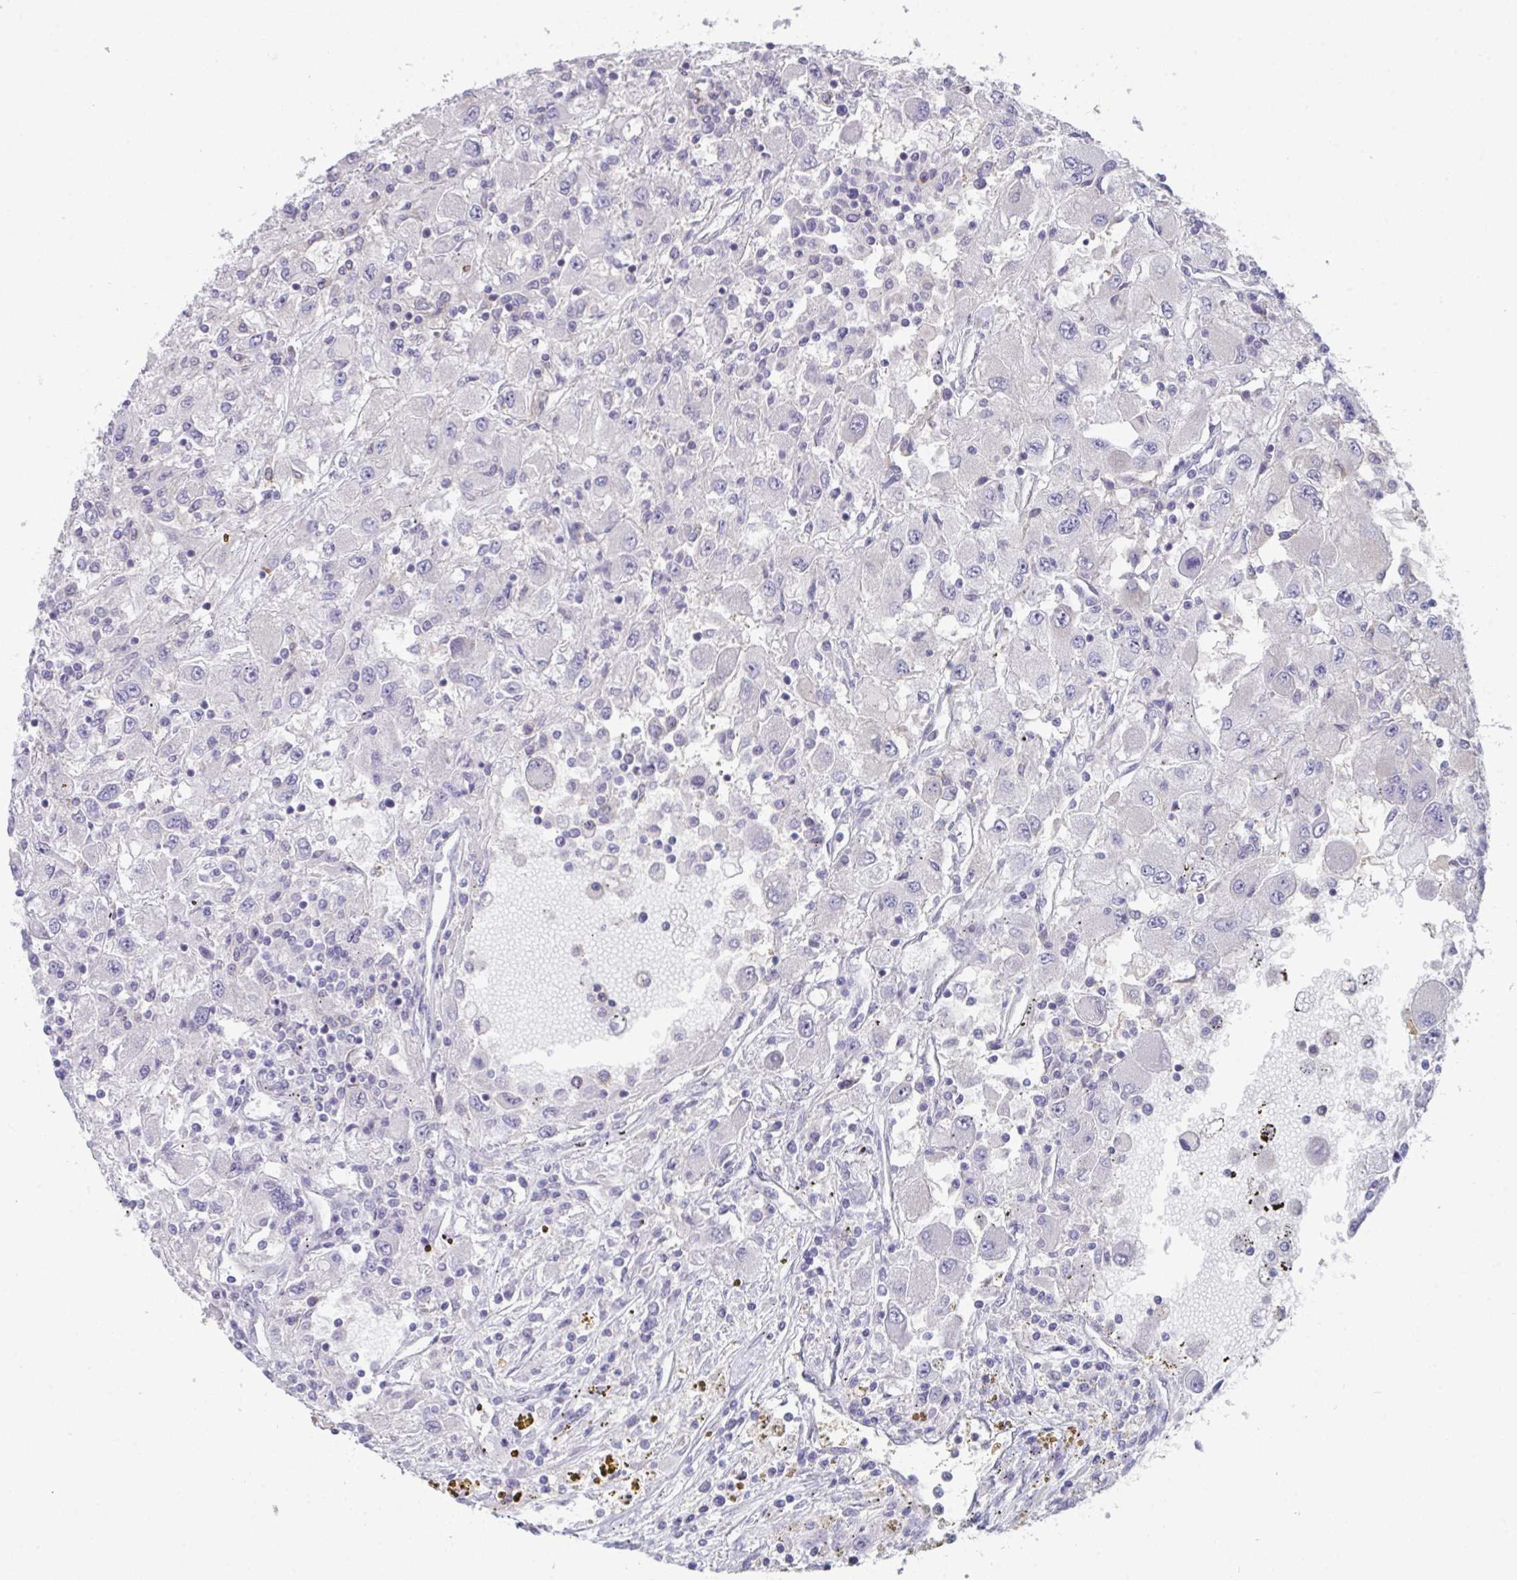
{"staining": {"intensity": "negative", "quantity": "none", "location": "none"}, "tissue": "renal cancer", "cell_type": "Tumor cells", "image_type": "cancer", "snomed": [{"axis": "morphology", "description": "Adenocarcinoma, NOS"}, {"axis": "topography", "description": "Kidney"}], "caption": "Renal cancer was stained to show a protein in brown. There is no significant staining in tumor cells.", "gene": "PTPRD", "patient": {"sex": "female", "age": 67}}